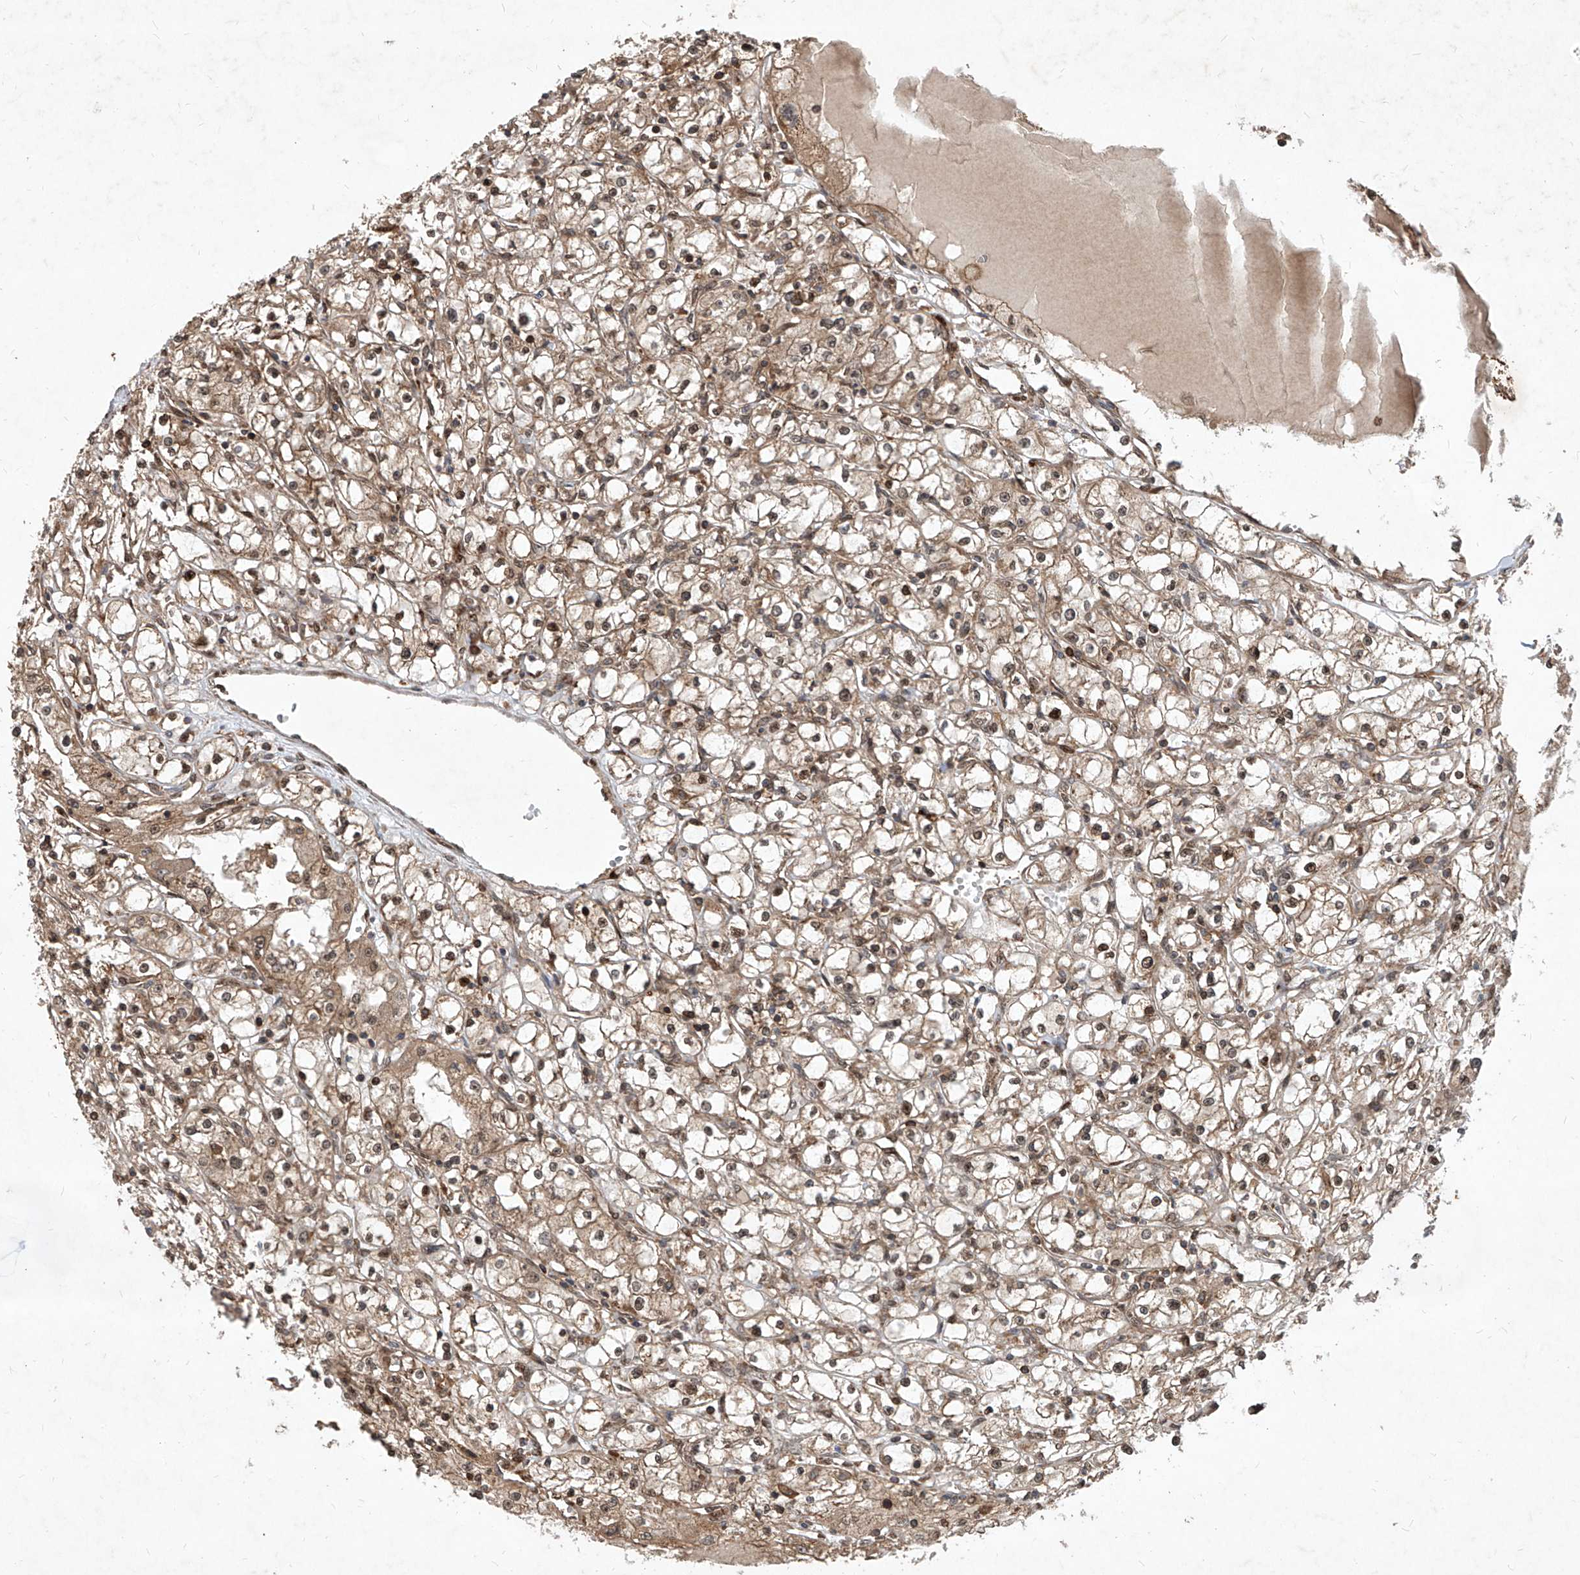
{"staining": {"intensity": "moderate", "quantity": ">75%", "location": "cytoplasmic/membranous,nuclear"}, "tissue": "renal cancer", "cell_type": "Tumor cells", "image_type": "cancer", "snomed": [{"axis": "morphology", "description": "Adenocarcinoma, NOS"}, {"axis": "topography", "description": "Kidney"}], "caption": "Protein expression analysis of human renal cancer (adenocarcinoma) reveals moderate cytoplasmic/membranous and nuclear expression in about >75% of tumor cells.", "gene": "MAGED2", "patient": {"sex": "male", "age": 56}}